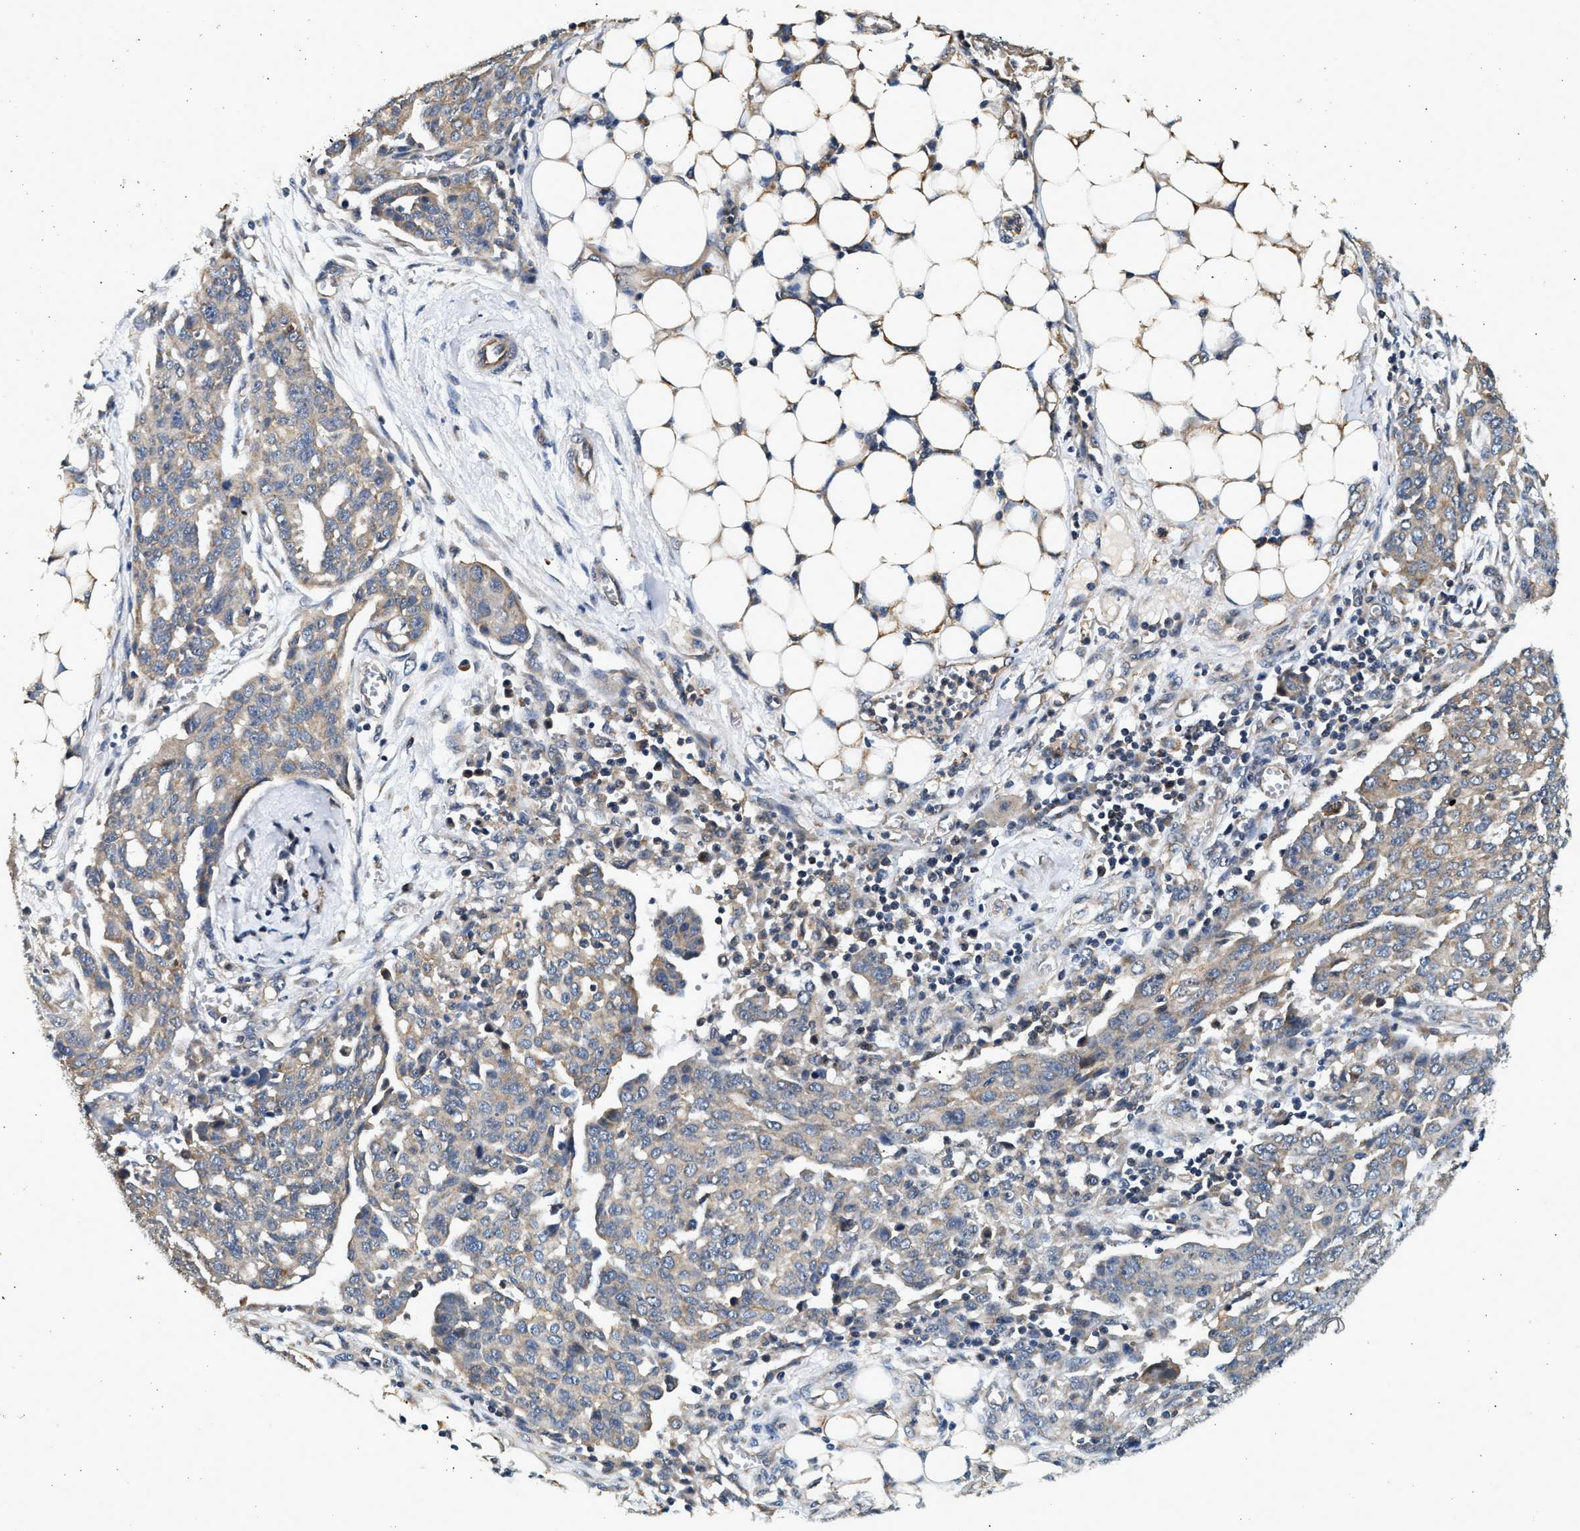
{"staining": {"intensity": "weak", "quantity": "25%-75%", "location": "cytoplasmic/membranous"}, "tissue": "ovarian cancer", "cell_type": "Tumor cells", "image_type": "cancer", "snomed": [{"axis": "morphology", "description": "Cystadenocarcinoma, serous, NOS"}, {"axis": "topography", "description": "Soft tissue"}, {"axis": "topography", "description": "Ovary"}], "caption": "Immunohistochemical staining of serous cystadenocarcinoma (ovarian) demonstrates weak cytoplasmic/membranous protein positivity in about 25%-75% of tumor cells. (Stains: DAB in brown, nuclei in blue, Microscopy: brightfield microscopy at high magnification).", "gene": "DUSP14", "patient": {"sex": "female", "age": 57}}